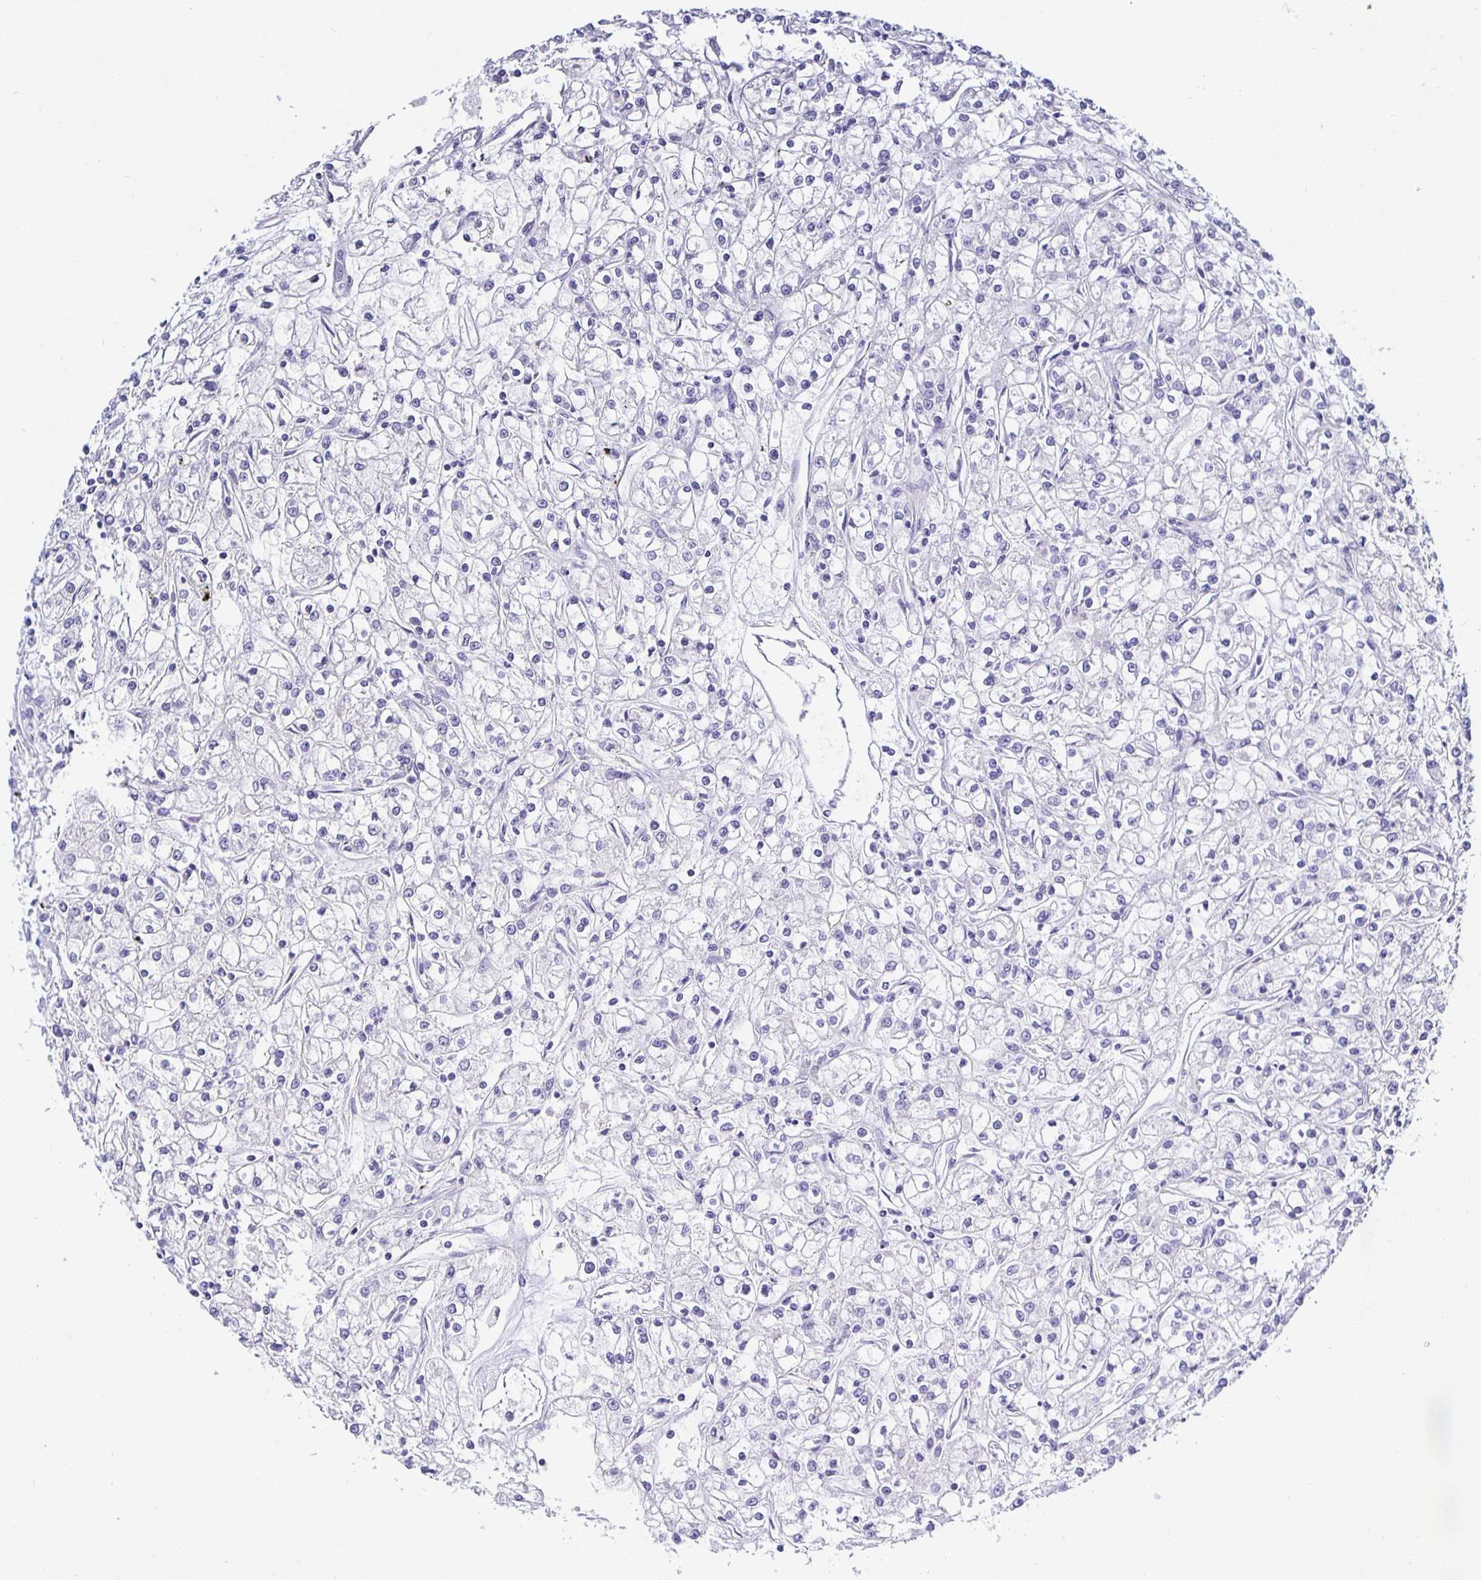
{"staining": {"intensity": "negative", "quantity": "none", "location": "none"}, "tissue": "renal cancer", "cell_type": "Tumor cells", "image_type": "cancer", "snomed": [{"axis": "morphology", "description": "Adenocarcinoma, NOS"}, {"axis": "topography", "description": "Kidney"}], "caption": "Immunohistochemical staining of human renal cancer (adenocarcinoma) shows no significant staining in tumor cells.", "gene": "OPALIN", "patient": {"sex": "female", "age": 59}}